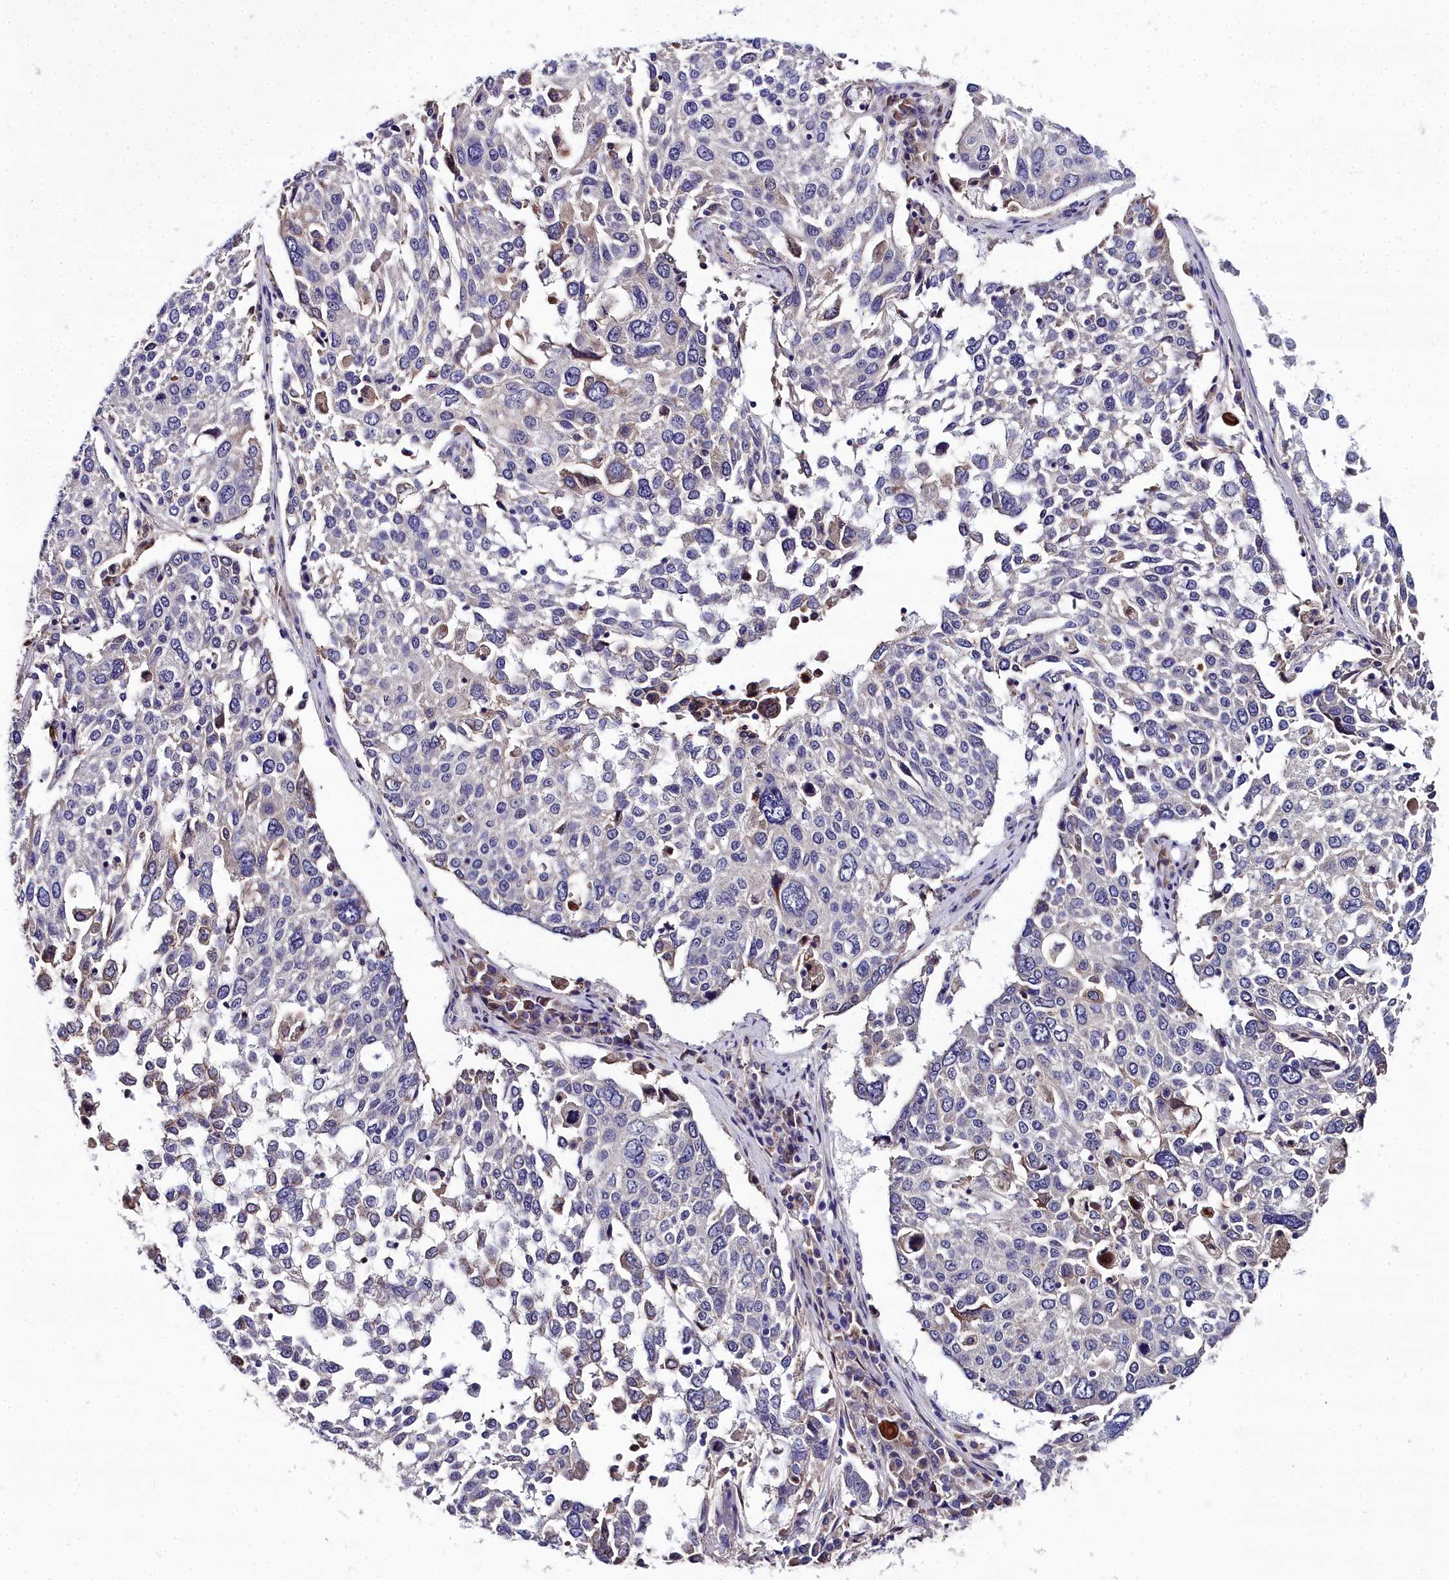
{"staining": {"intensity": "weak", "quantity": "<25%", "location": "cytoplasmic/membranous"}, "tissue": "lung cancer", "cell_type": "Tumor cells", "image_type": "cancer", "snomed": [{"axis": "morphology", "description": "Squamous cell carcinoma, NOS"}, {"axis": "topography", "description": "Lung"}], "caption": "Immunohistochemistry (IHC) histopathology image of human lung cancer (squamous cell carcinoma) stained for a protein (brown), which exhibits no staining in tumor cells. The staining is performed using DAB brown chromogen with nuclei counter-stained in using hematoxylin.", "gene": "NT5M", "patient": {"sex": "male", "age": 65}}